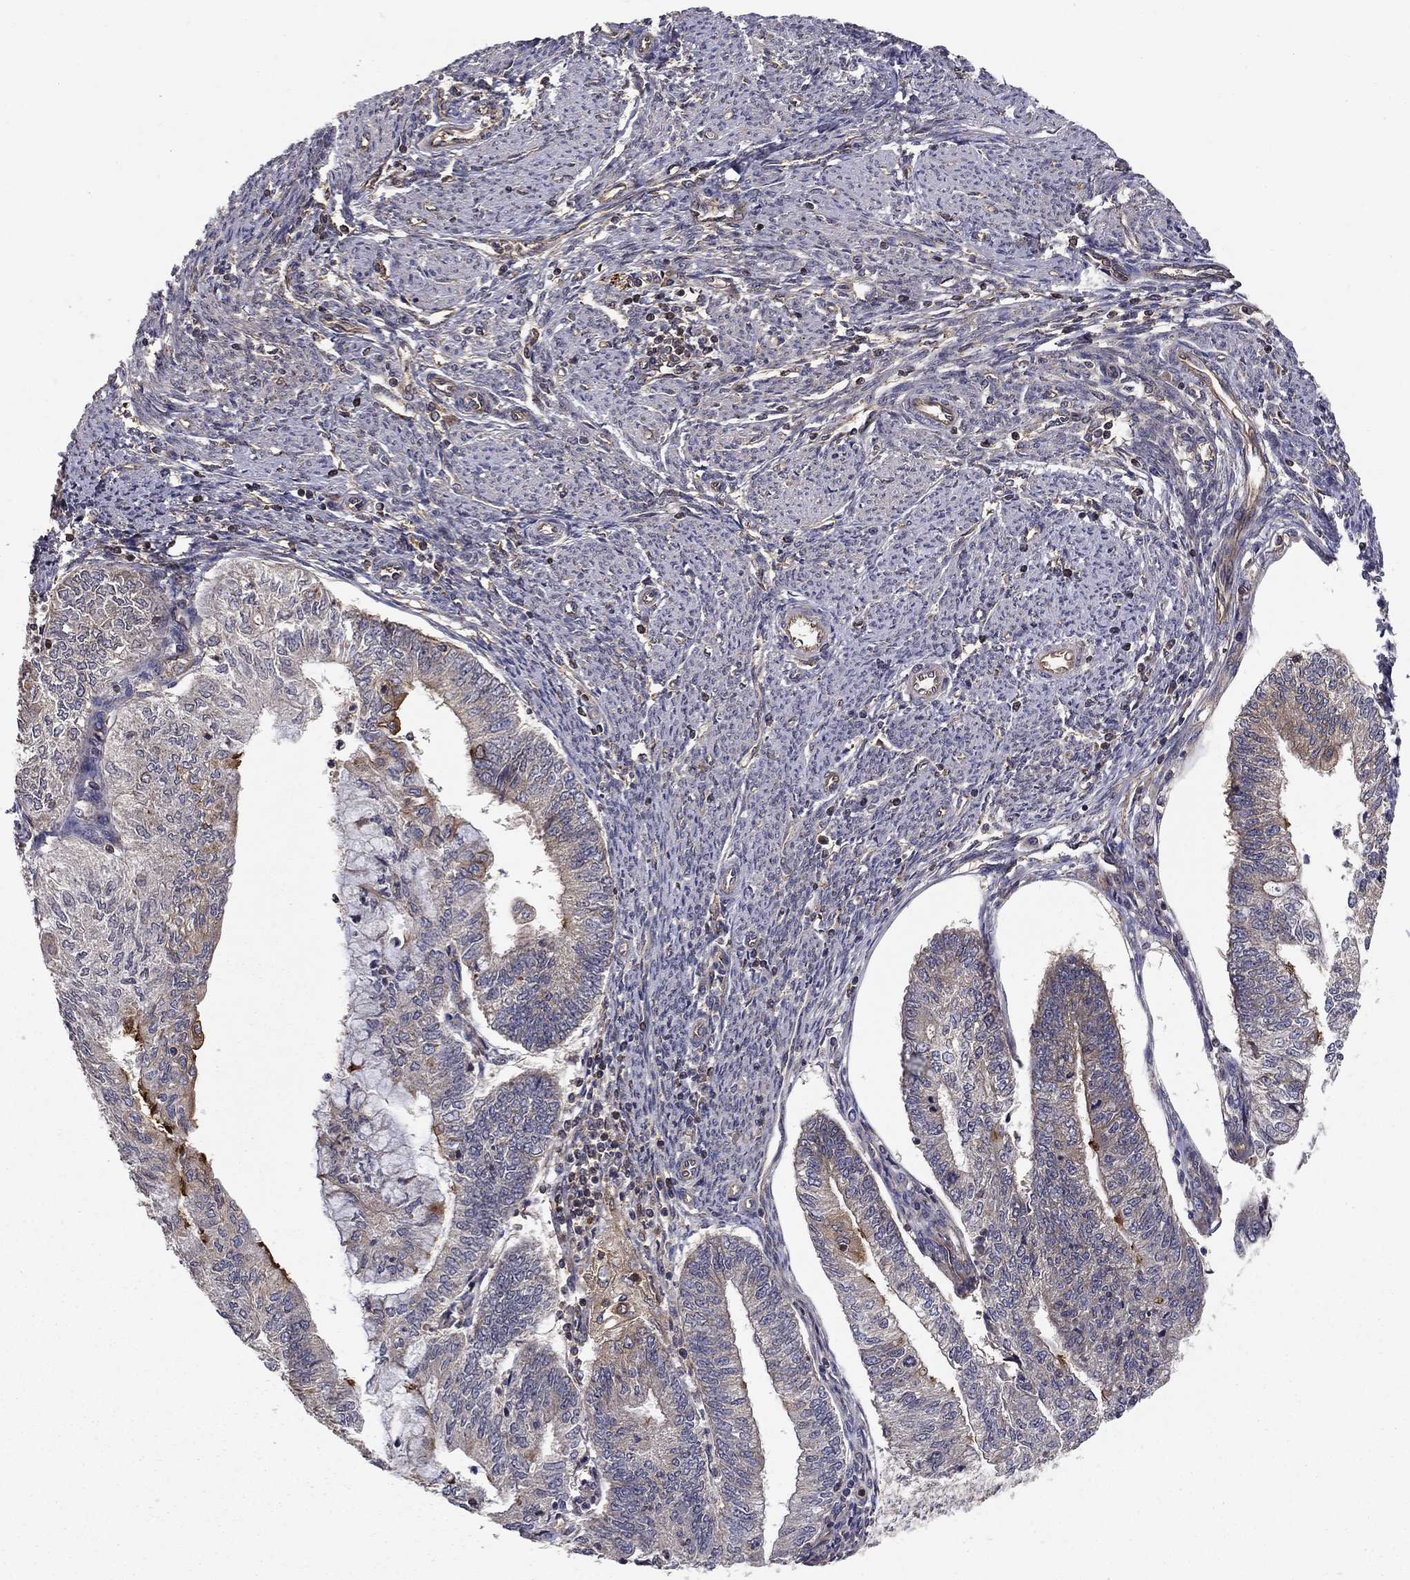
{"staining": {"intensity": "strong", "quantity": "<25%", "location": "cytoplasmic/membranous"}, "tissue": "endometrial cancer", "cell_type": "Tumor cells", "image_type": "cancer", "snomed": [{"axis": "morphology", "description": "Adenocarcinoma, NOS"}, {"axis": "topography", "description": "Endometrium"}], "caption": "Endometrial adenocarcinoma was stained to show a protein in brown. There is medium levels of strong cytoplasmic/membranous staining in about <25% of tumor cells.", "gene": "BMERB1", "patient": {"sex": "female", "age": 59}}